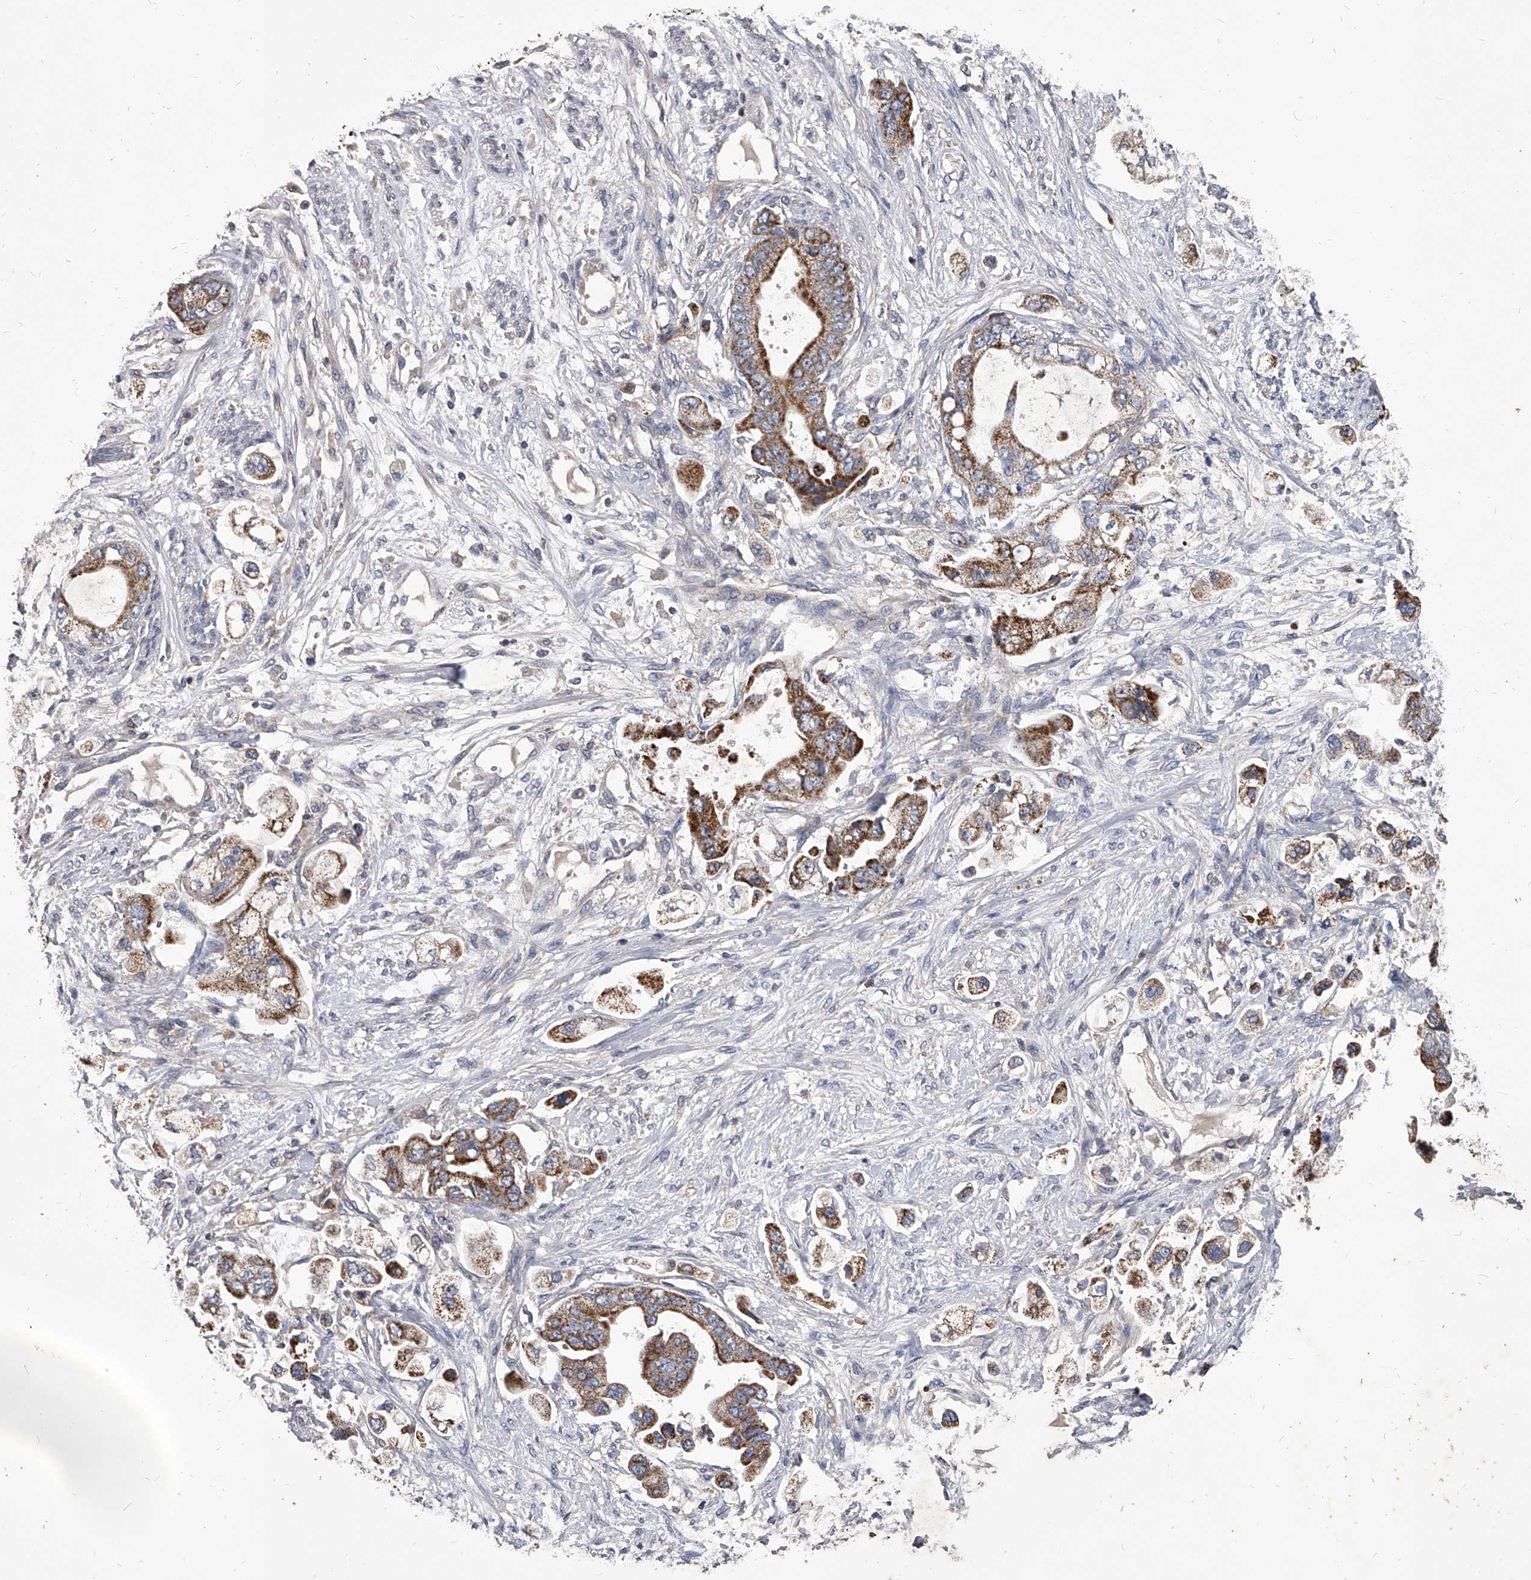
{"staining": {"intensity": "moderate", "quantity": ">75%", "location": "cytoplasmic/membranous"}, "tissue": "stomach cancer", "cell_type": "Tumor cells", "image_type": "cancer", "snomed": [{"axis": "morphology", "description": "Adenocarcinoma, NOS"}, {"axis": "topography", "description": "Stomach"}], "caption": "Tumor cells demonstrate medium levels of moderate cytoplasmic/membranous positivity in approximately >75% of cells in stomach adenocarcinoma.", "gene": "NRP1", "patient": {"sex": "male", "age": 62}}